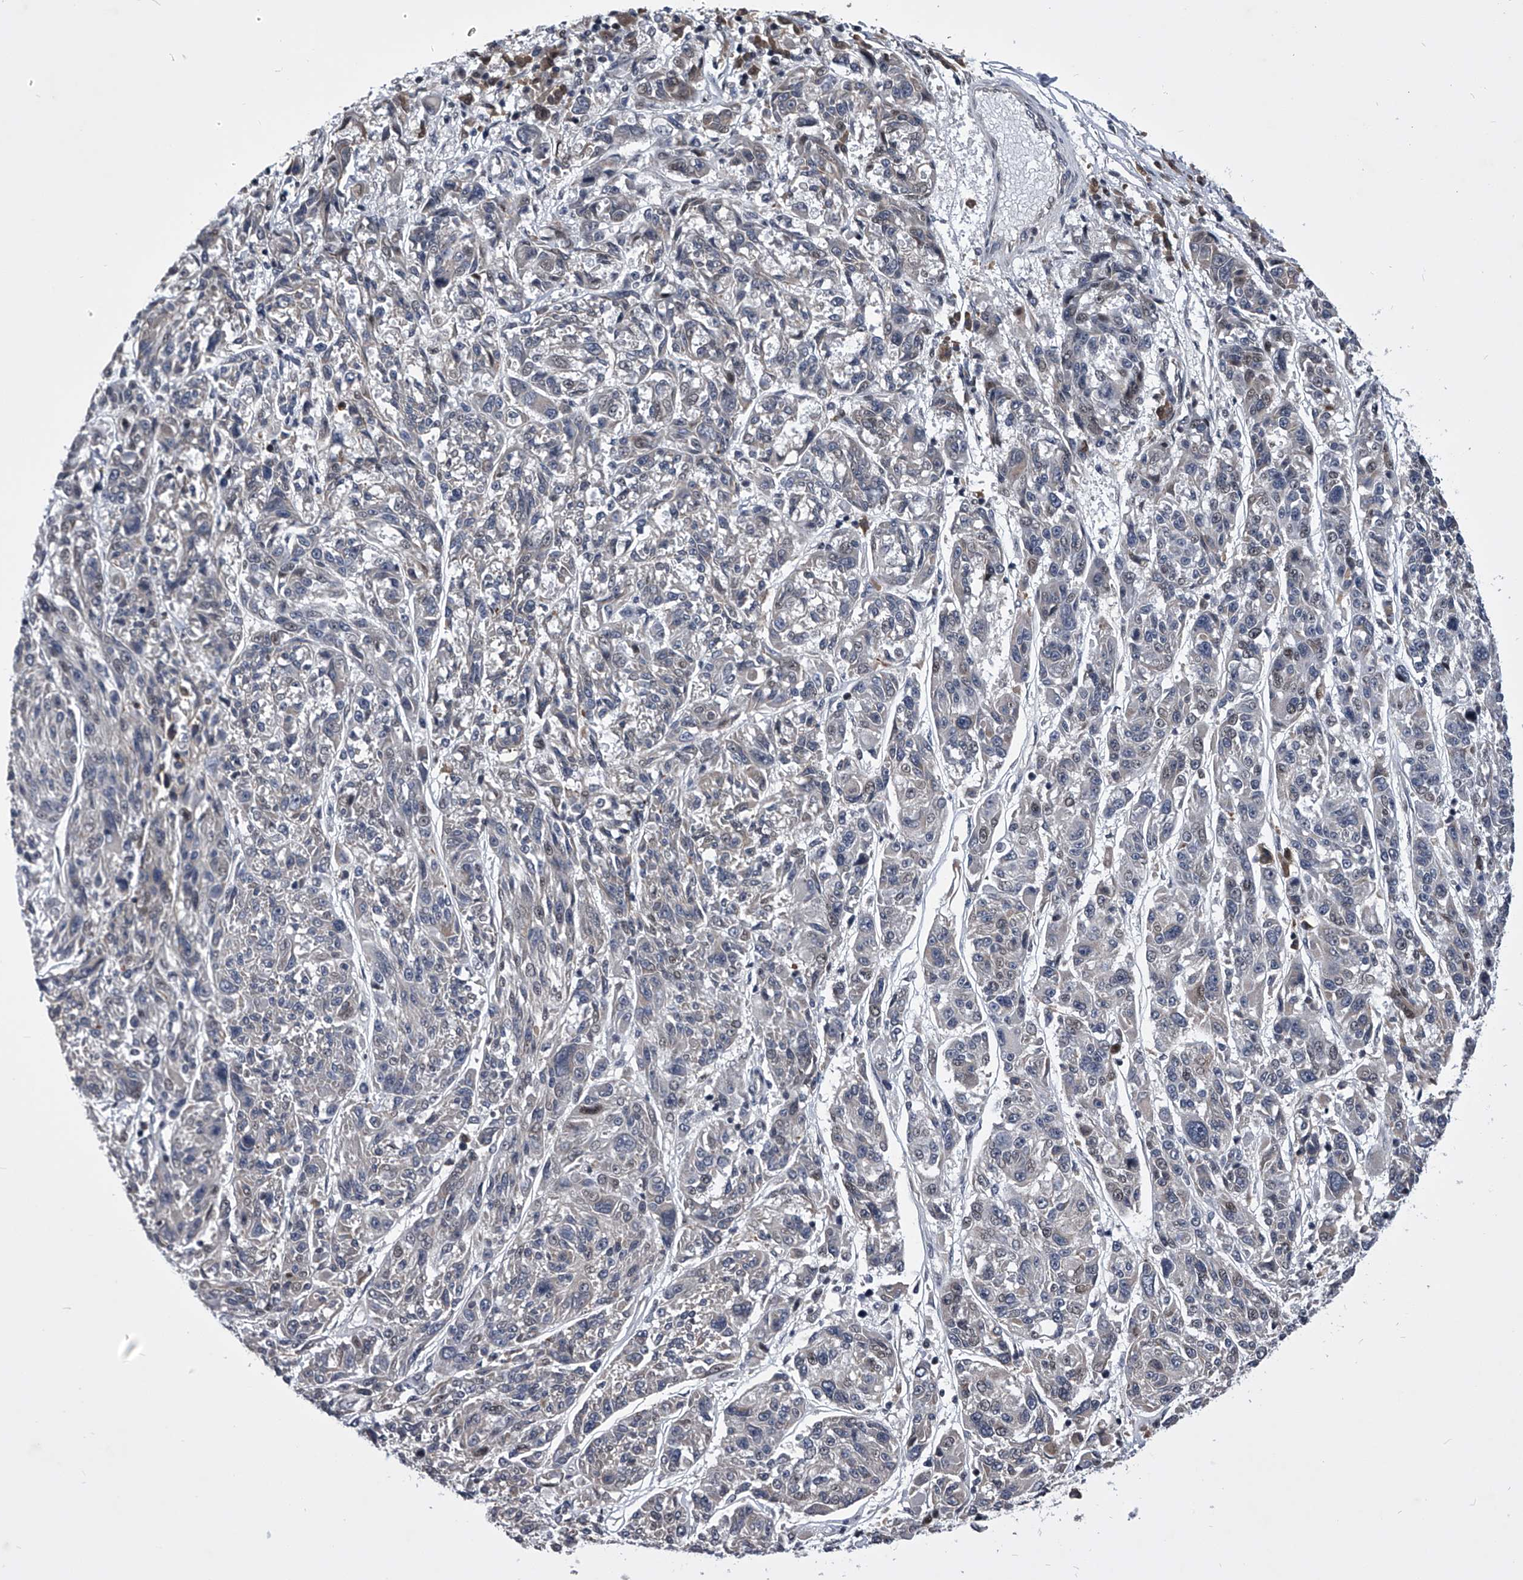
{"staining": {"intensity": "negative", "quantity": "none", "location": "none"}, "tissue": "melanoma", "cell_type": "Tumor cells", "image_type": "cancer", "snomed": [{"axis": "morphology", "description": "Malignant melanoma, NOS"}, {"axis": "topography", "description": "Skin"}], "caption": "Immunohistochemistry photomicrograph of human melanoma stained for a protein (brown), which reveals no positivity in tumor cells. (Brightfield microscopy of DAB (3,3'-diaminobenzidine) immunohistochemistry (IHC) at high magnification).", "gene": "ZNF76", "patient": {"sex": "male", "age": 53}}